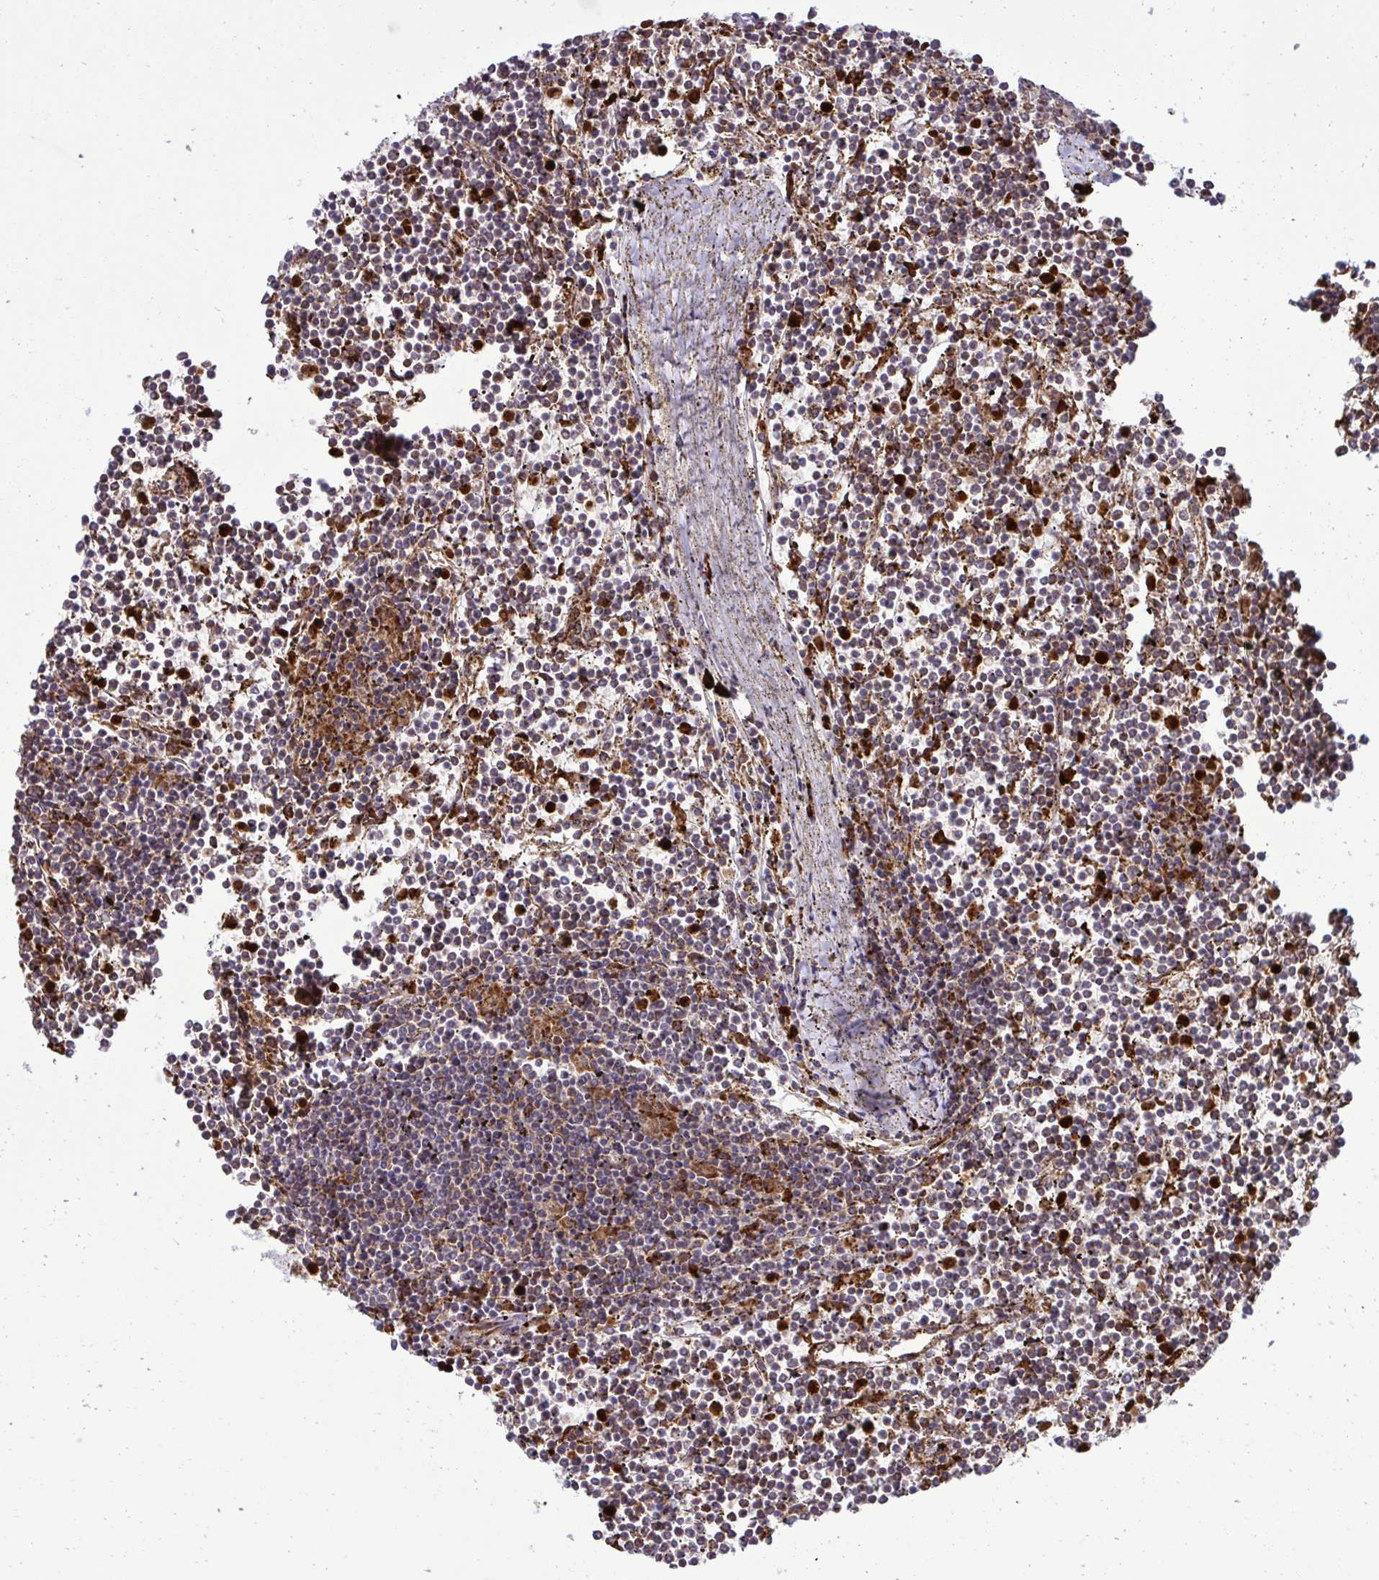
{"staining": {"intensity": "moderate", "quantity": "25%-75%", "location": "cytoplasmic/membranous"}, "tissue": "lymphoma", "cell_type": "Tumor cells", "image_type": "cancer", "snomed": [{"axis": "morphology", "description": "Malignant lymphoma, non-Hodgkin's type, Low grade"}, {"axis": "topography", "description": "Spleen"}], "caption": "Tumor cells demonstrate moderate cytoplasmic/membranous staining in approximately 25%-75% of cells in lymphoma.", "gene": "LIMS1", "patient": {"sex": "female", "age": 19}}